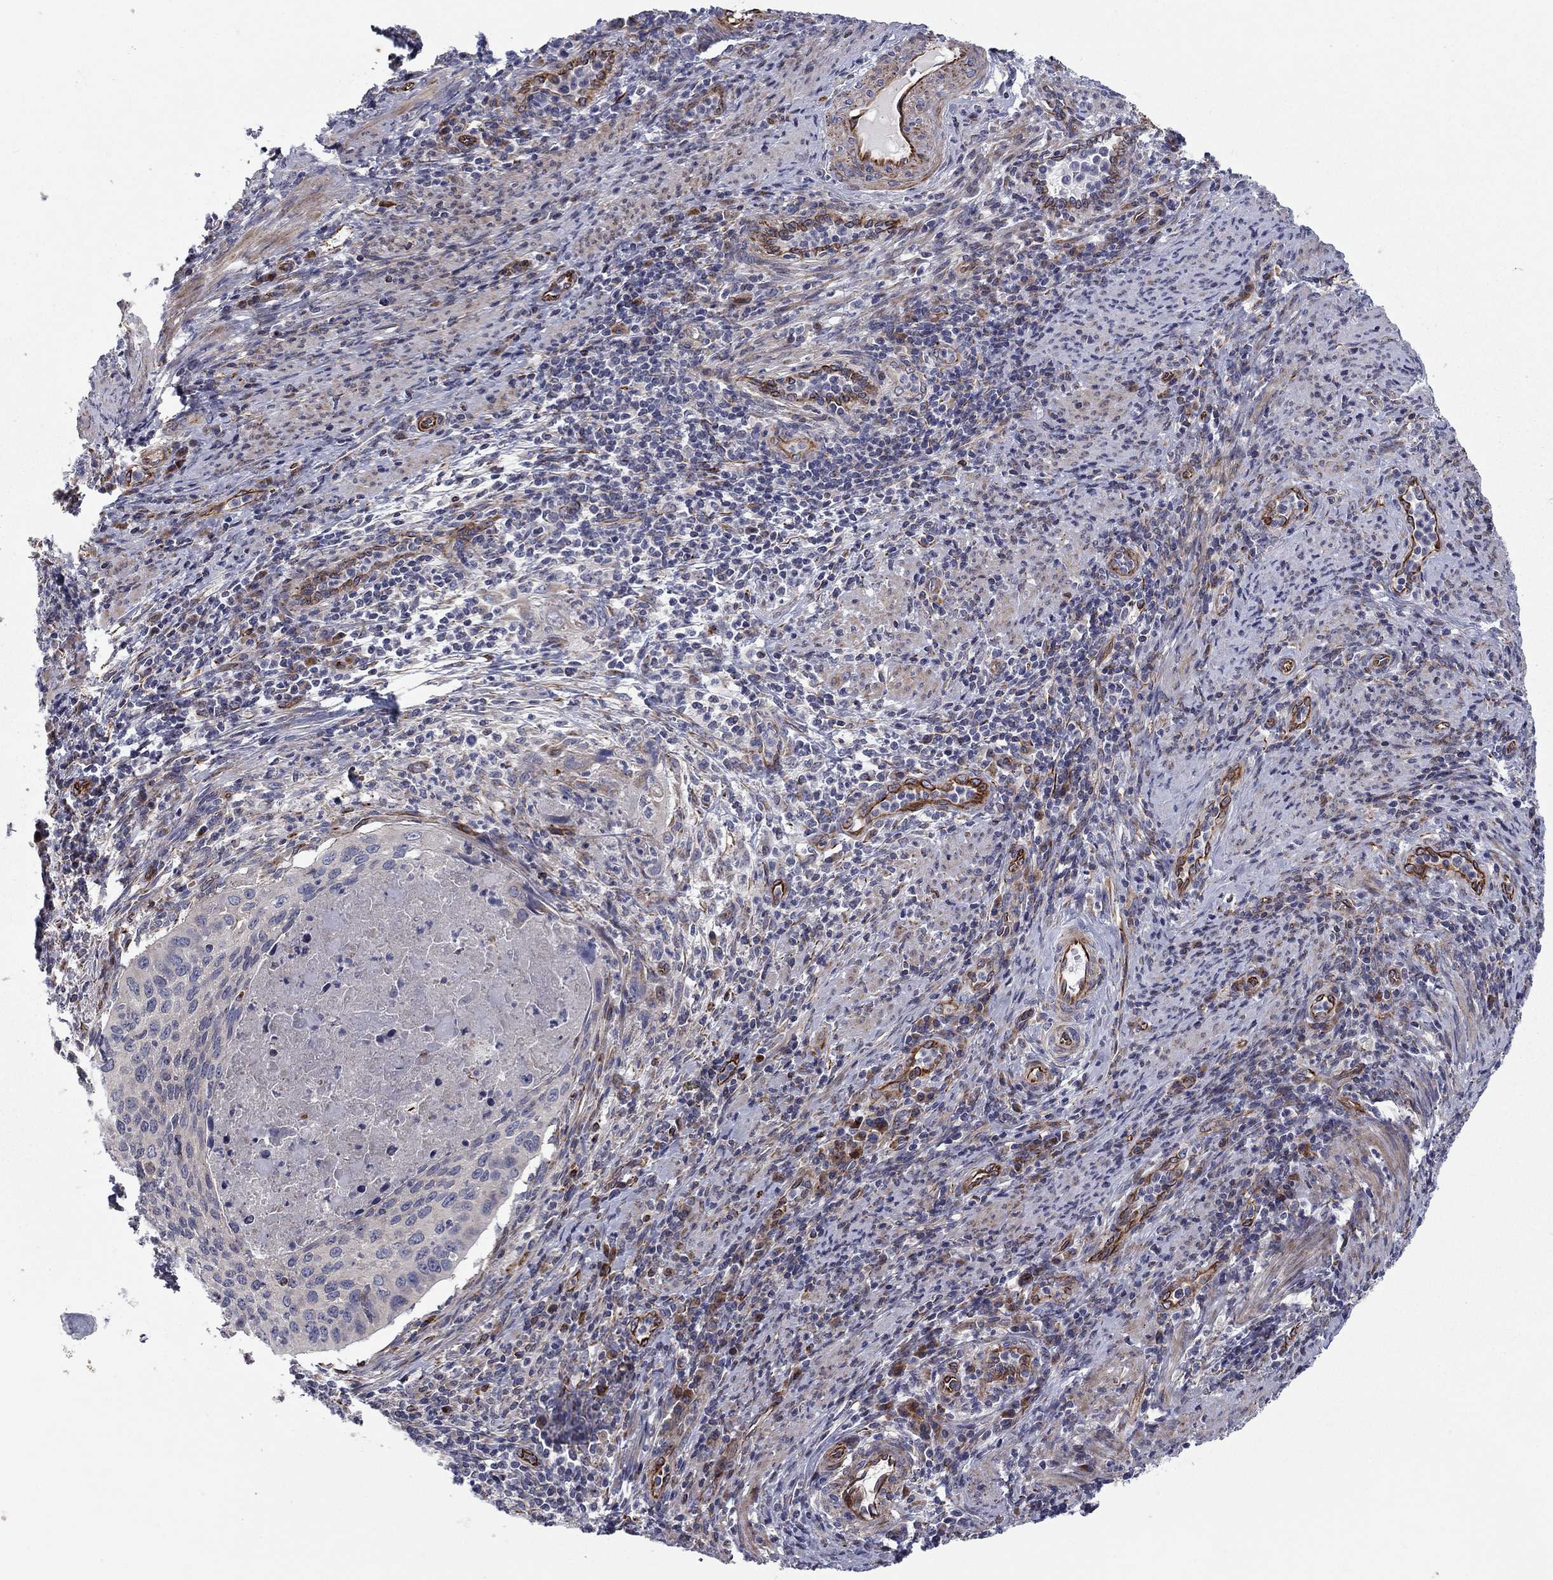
{"staining": {"intensity": "weak", "quantity": "<25%", "location": "cytoplasmic/membranous"}, "tissue": "cervical cancer", "cell_type": "Tumor cells", "image_type": "cancer", "snomed": [{"axis": "morphology", "description": "Squamous cell carcinoma, NOS"}, {"axis": "topography", "description": "Cervix"}], "caption": "DAB (3,3'-diaminobenzidine) immunohistochemical staining of human cervical squamous cell carcinoma shows no significant staining in tumor cells.", "gene": "CLSTN1", "patient": {"sex": "female", "age": 26}}